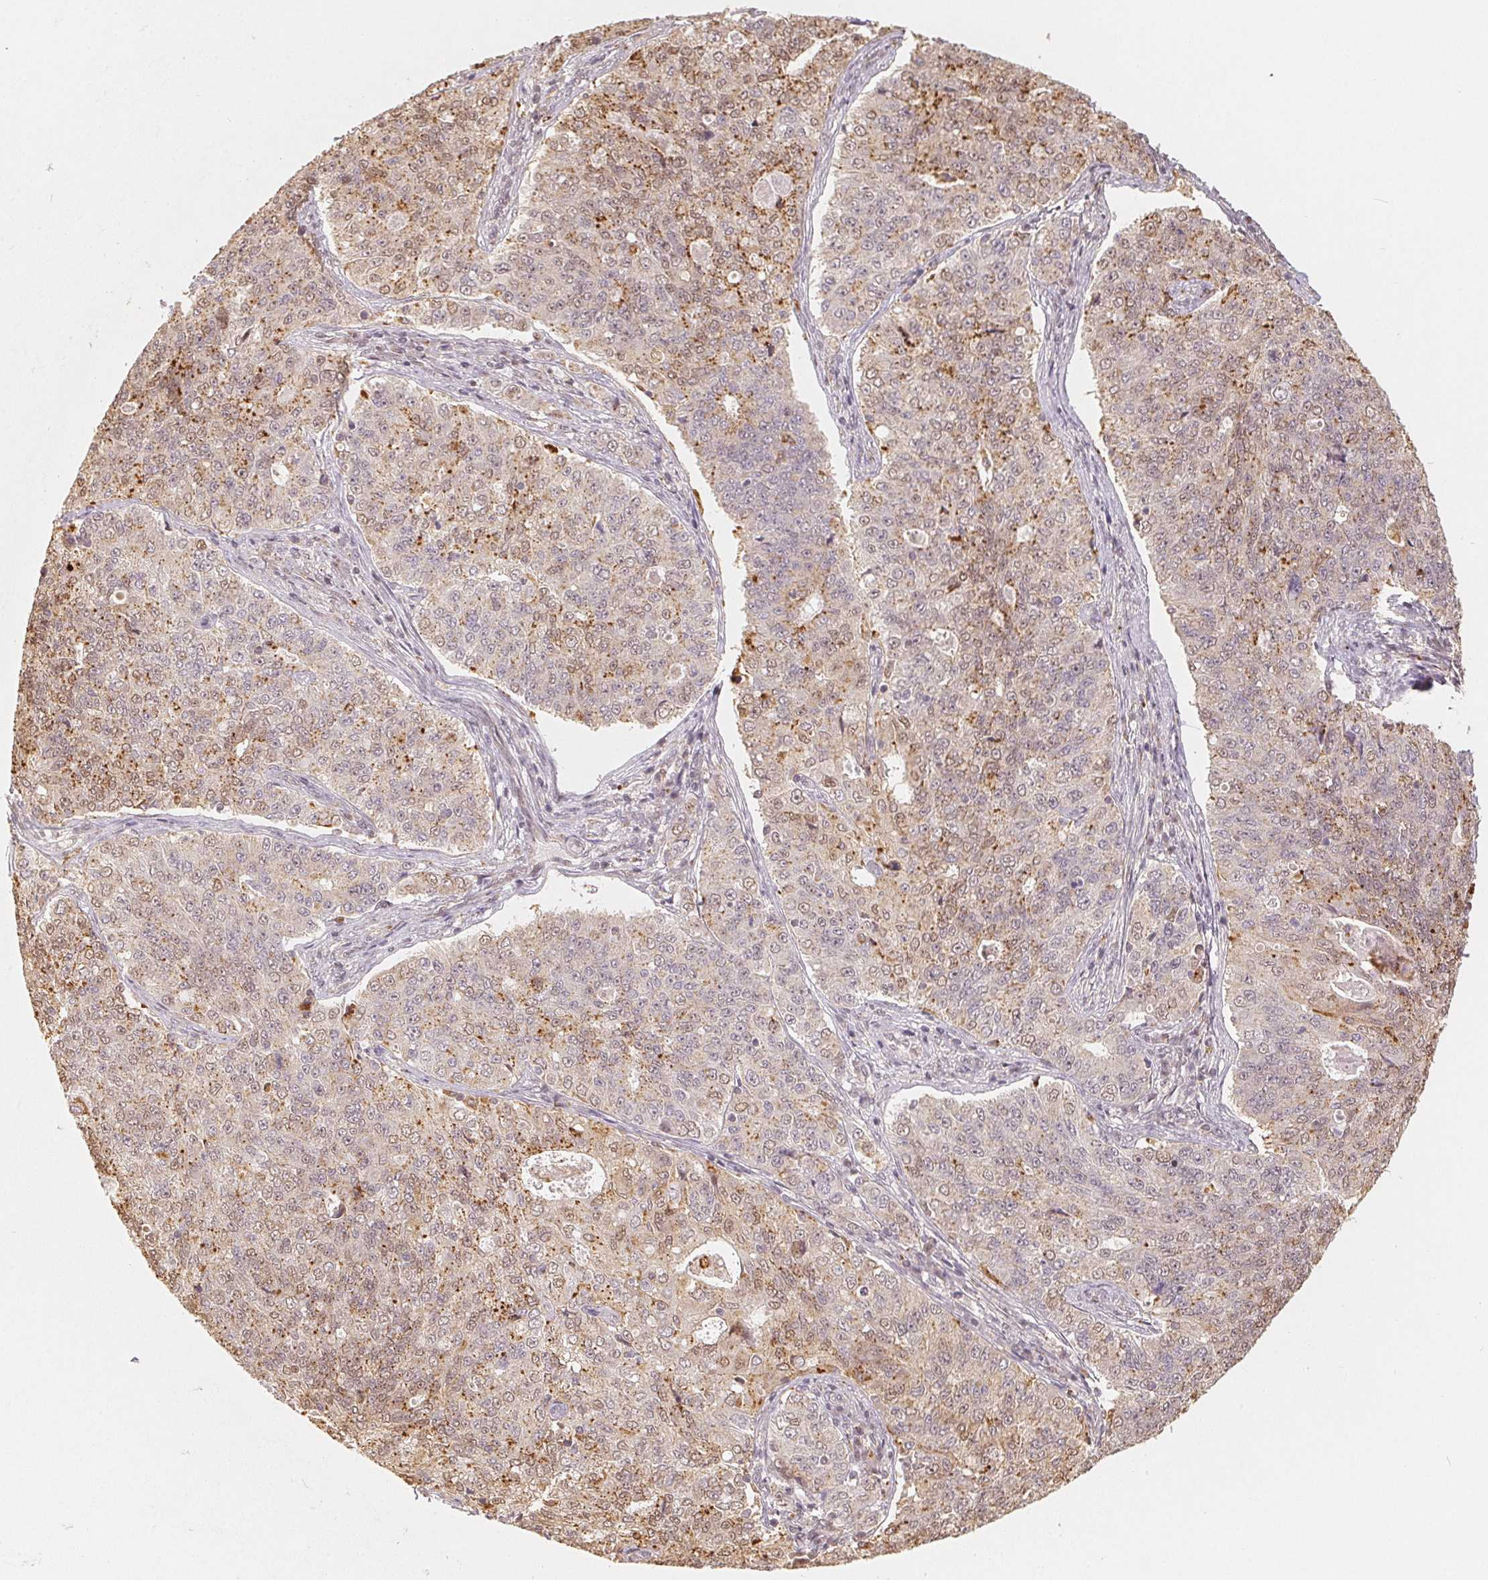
{"staining": {"intensity": "weak", "quantity": "25%-75%", "location": "cytoplasmic/membranous,nuclear"}, "tissue": "endometrial cancer", "cell_type": "Tumor cells", "image_type": "cancer", "snomed": [{"axis": "morphology", "description": "Adenocarcinoma, NOS"}, {"axis": "topography", "description": "Endometrium"}], "caption": "Immunohistochemistry photomicrograph of human endometrial cancer (adenocarcinoma) stained for a protein (brown), which reveals low levels of weak cytoplasmic/membranous and nuclear expression in approximately 25%-75% of tumor cells.", "gene": "GUSB", "patient": {"sex": "female", "age": 43}}